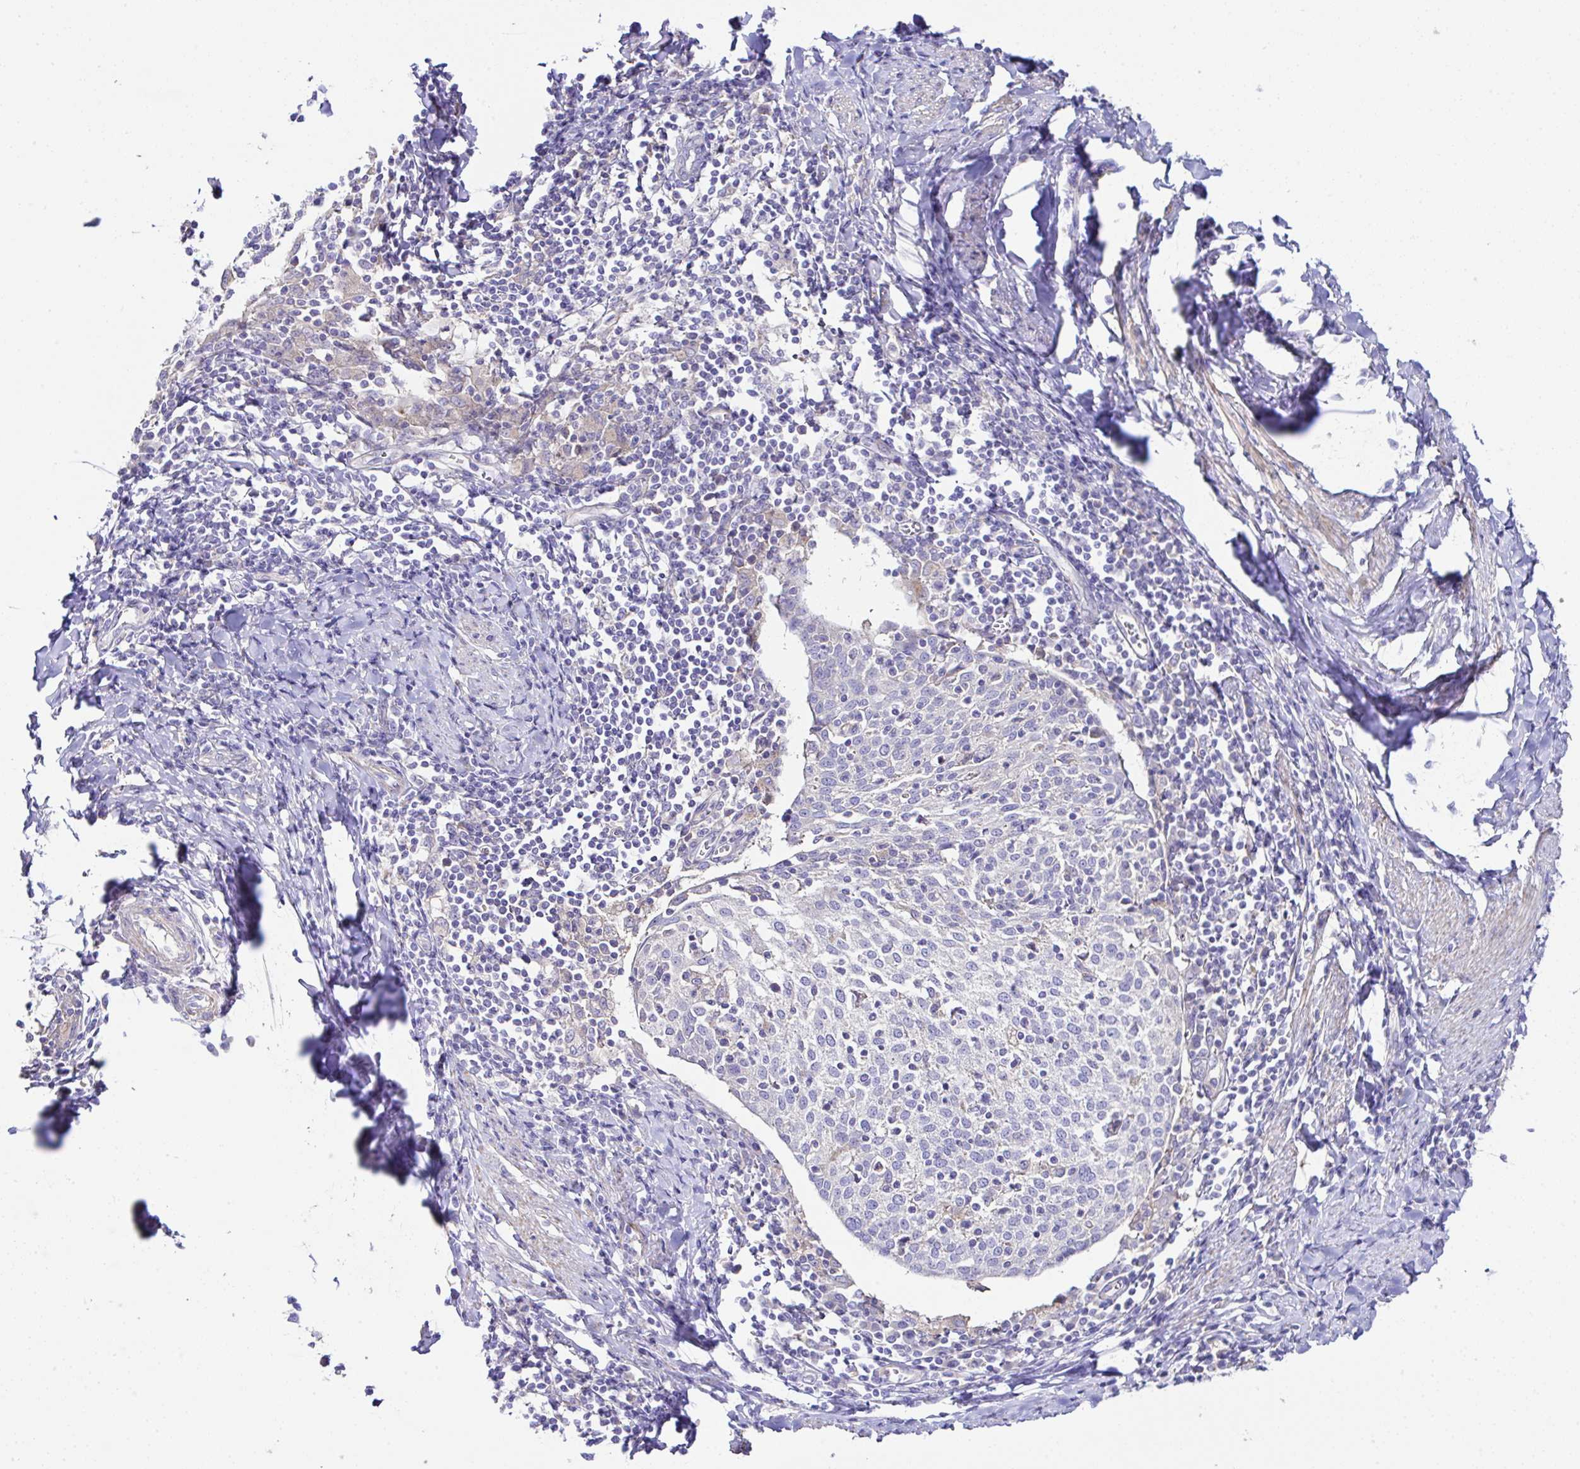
{"staining": {"intensity": "negative", "quantity": "none", "location": "none"}, "tissue": "cervical cancer", "cell_type": "Tumor cells", "image_type": "cancer", "snomed": [{"axis": "morphology", "description": "Squamous cell carcinoma, NOS"}, {"axis": "topography", "description": "Cervix"}], "caption": "IHC of squamous cell carcinoma (cervical) exhibits no positivity in tumor cells.", "gene": "OR4P4", "patient": {"sex": "female", "age": 52}}